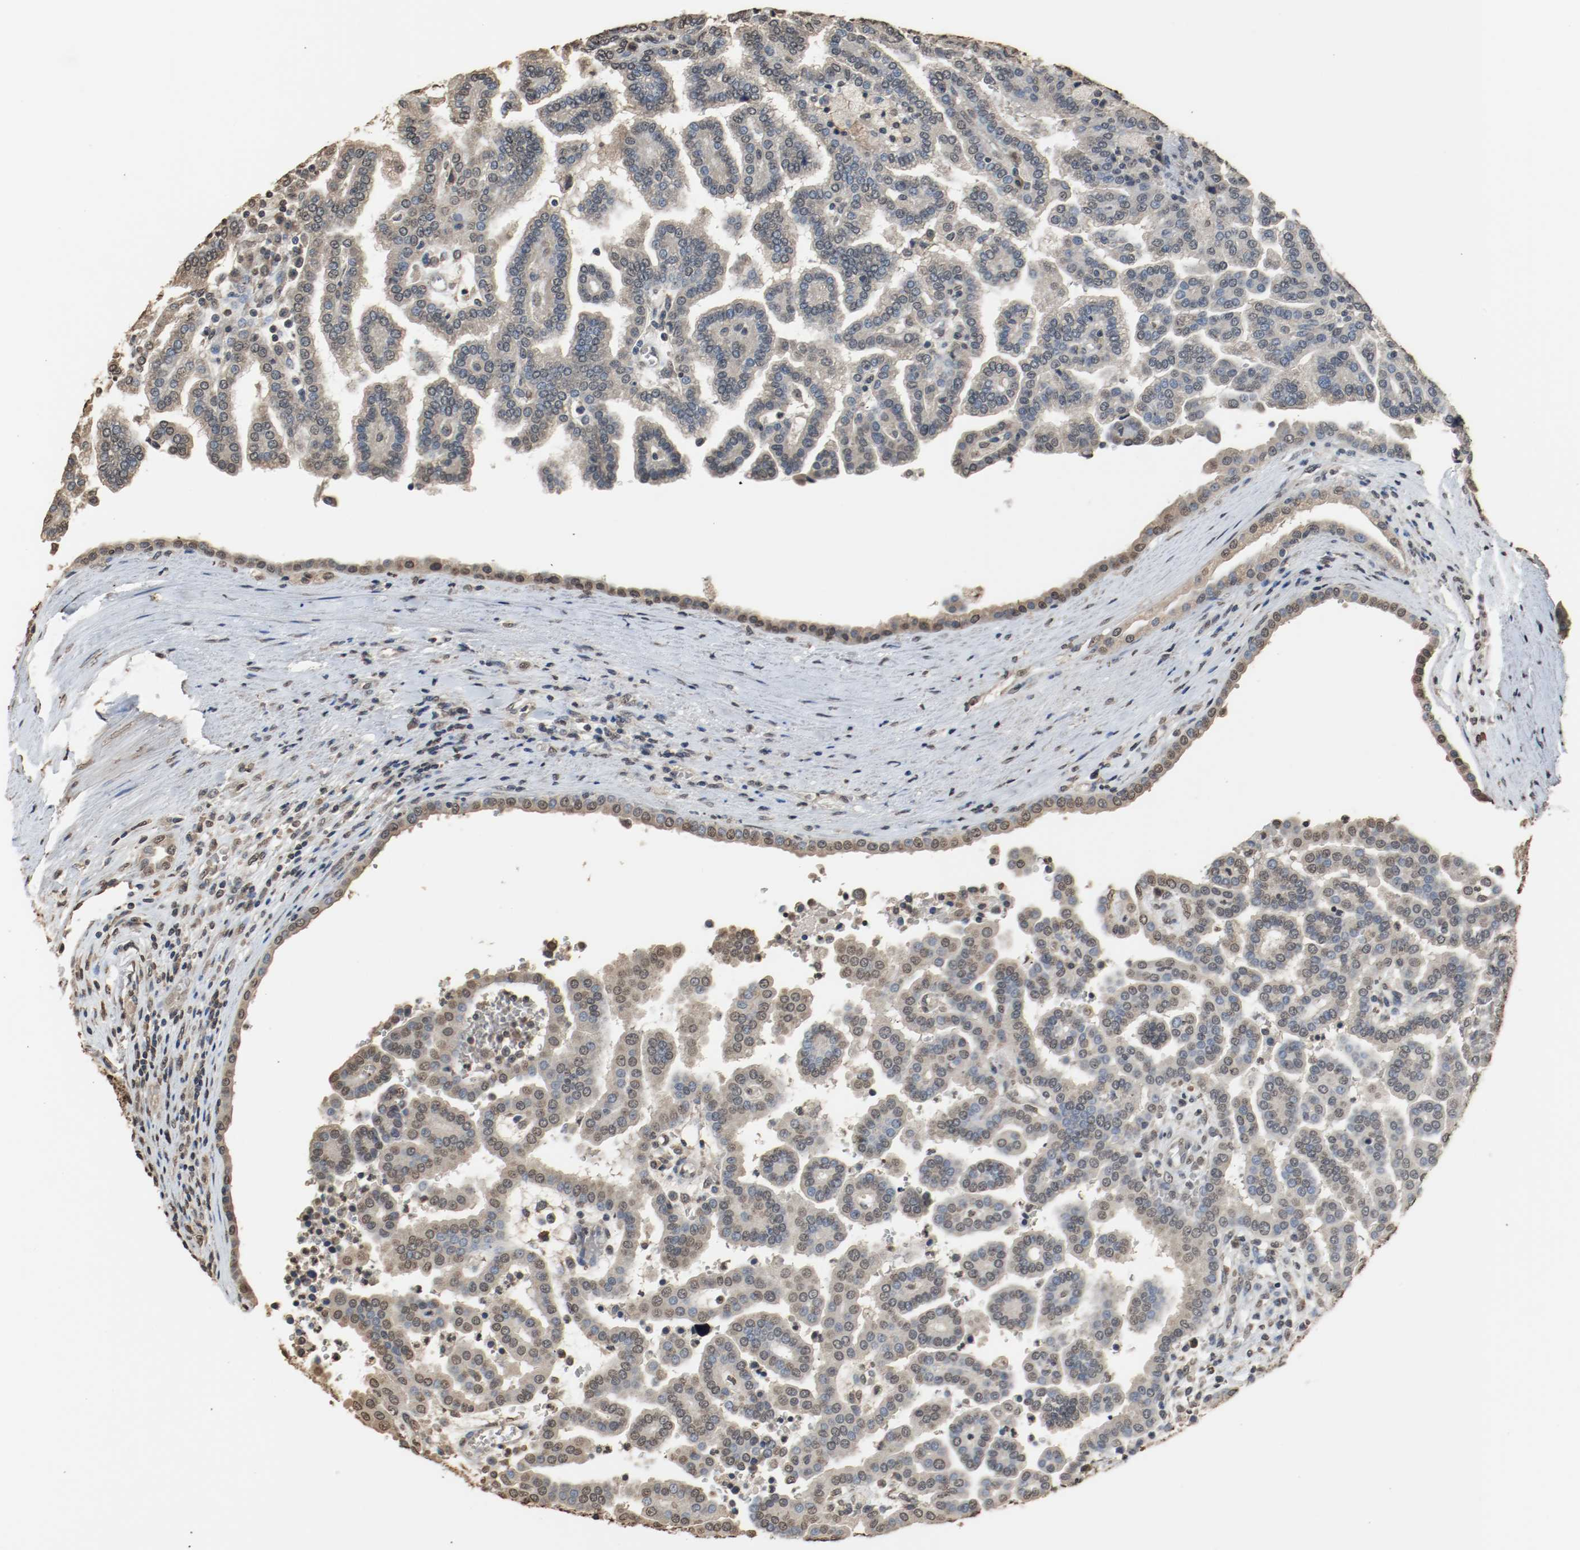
{"staining": {"intensity": "weak", "quantity": "<25%", "location": "cytoplasmic/membranous"}, "tissue": "renal cancer", "cell_type": "Tumor cells", "image_type": "cancer", "snomed": [{"axis": "morphology", "description": "Adenocarcinoma, NOS"}, {"axis": "topography", "description": "Kidney"}], "caption": "IHC micrograph of renal cancer stained for a protein (brown), which displays no staining in tumor cells. (Immunohistochemistry (ihc), brightfield microscopy, high magnification).", "gene": "RTN4", "patient": {"sex": "male", "age": 61}}